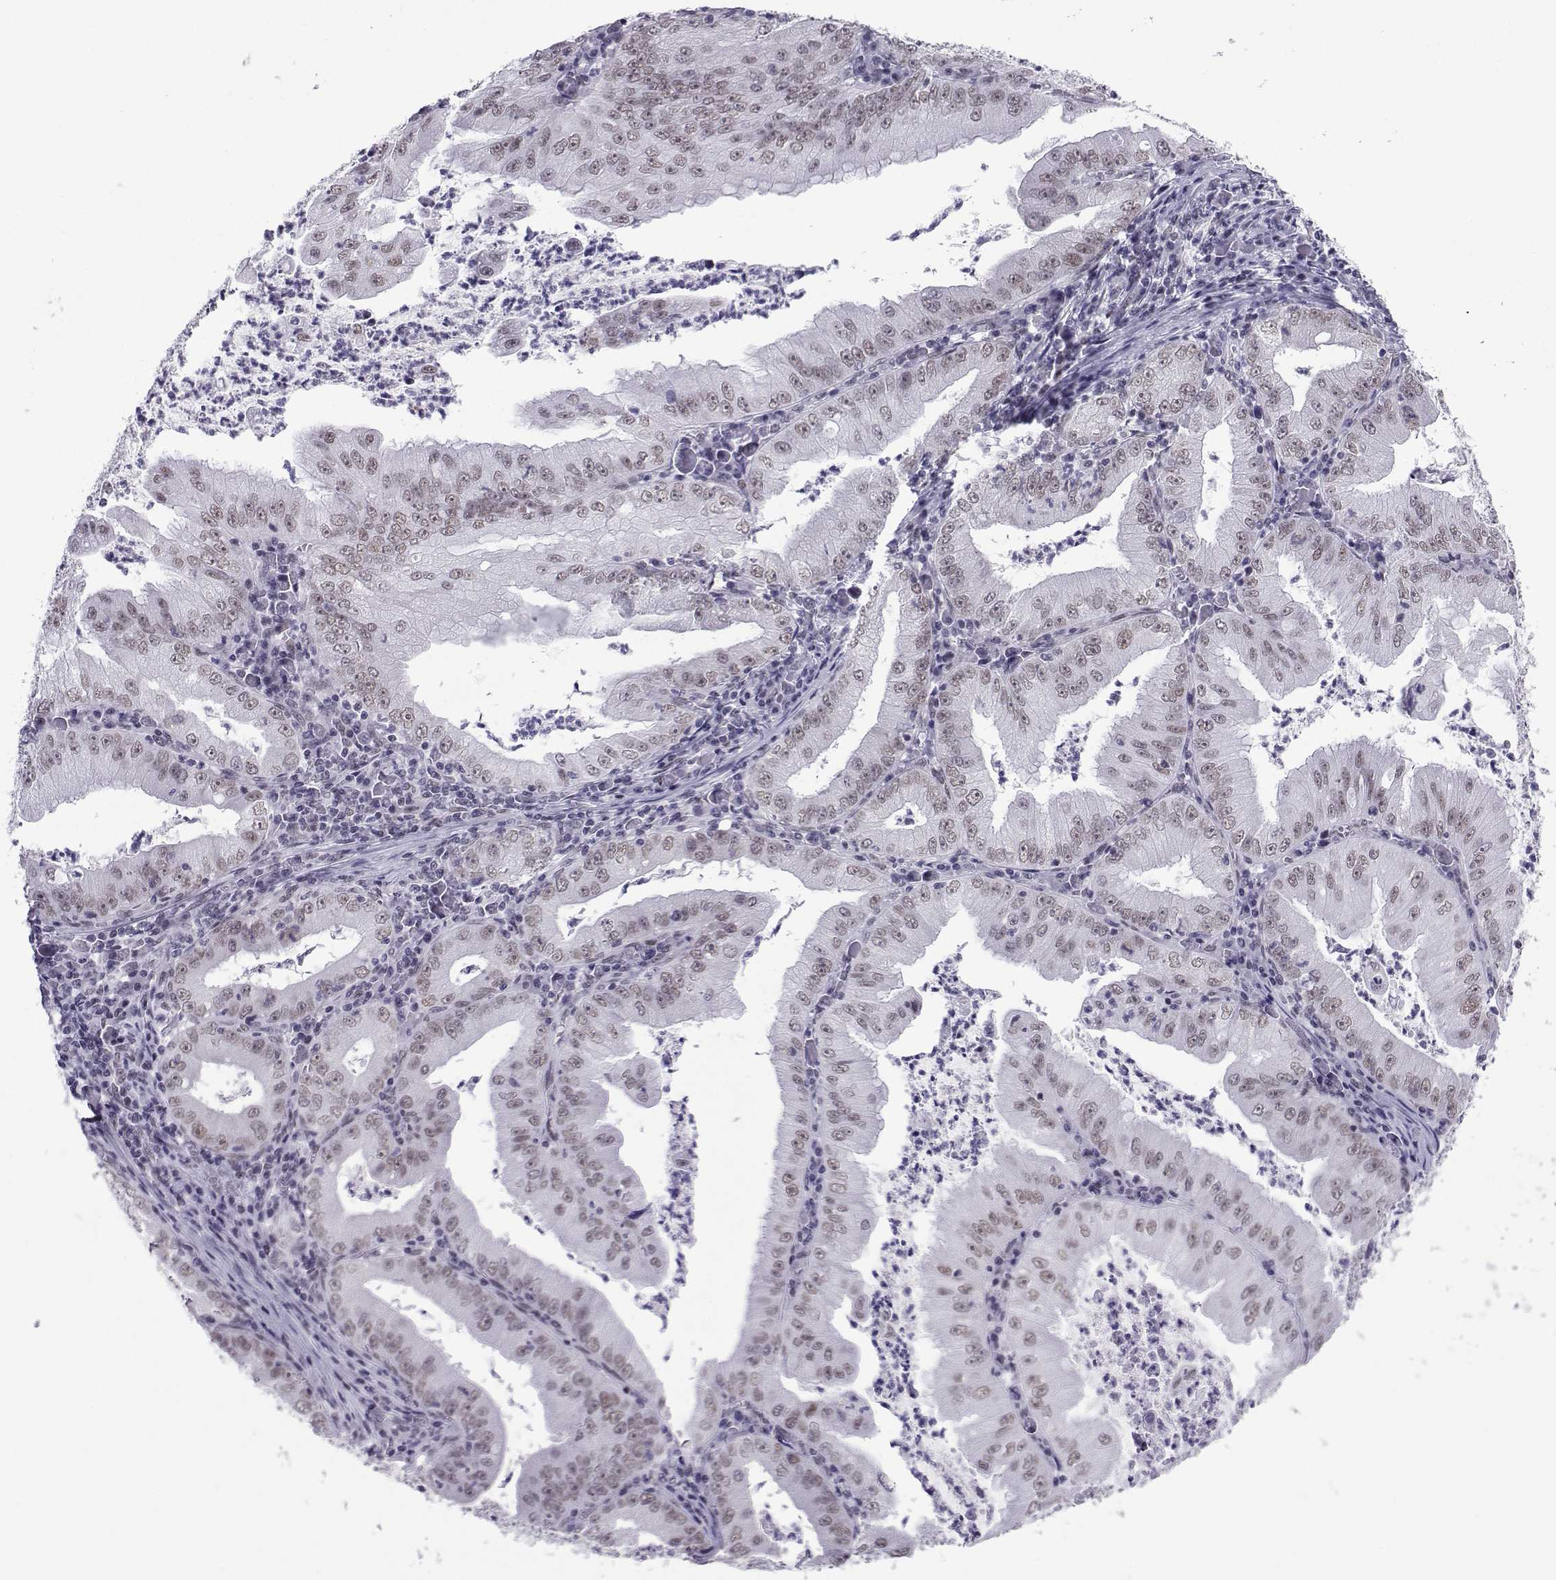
{"staining": {"intensity": "weak", "quantity": "25%-75%", "location": "nuclear"}, "tissue": "stomach cancer", "cell_type": "Tumor cells", "image_type": "cancer", "snomed": [{"axis": "morphology", "description": "Adenocarcinoma, NOS"}, {"axis": "topography", "description": "Stomach"}], "caption": "Stomach cancer tissue shows weak nuclear staining in approximately 25%-75% of tumor cells Nuclei are stained in blue.", "gene": "LORICRIN", "patient": {"sex": "male", "age": 76}}